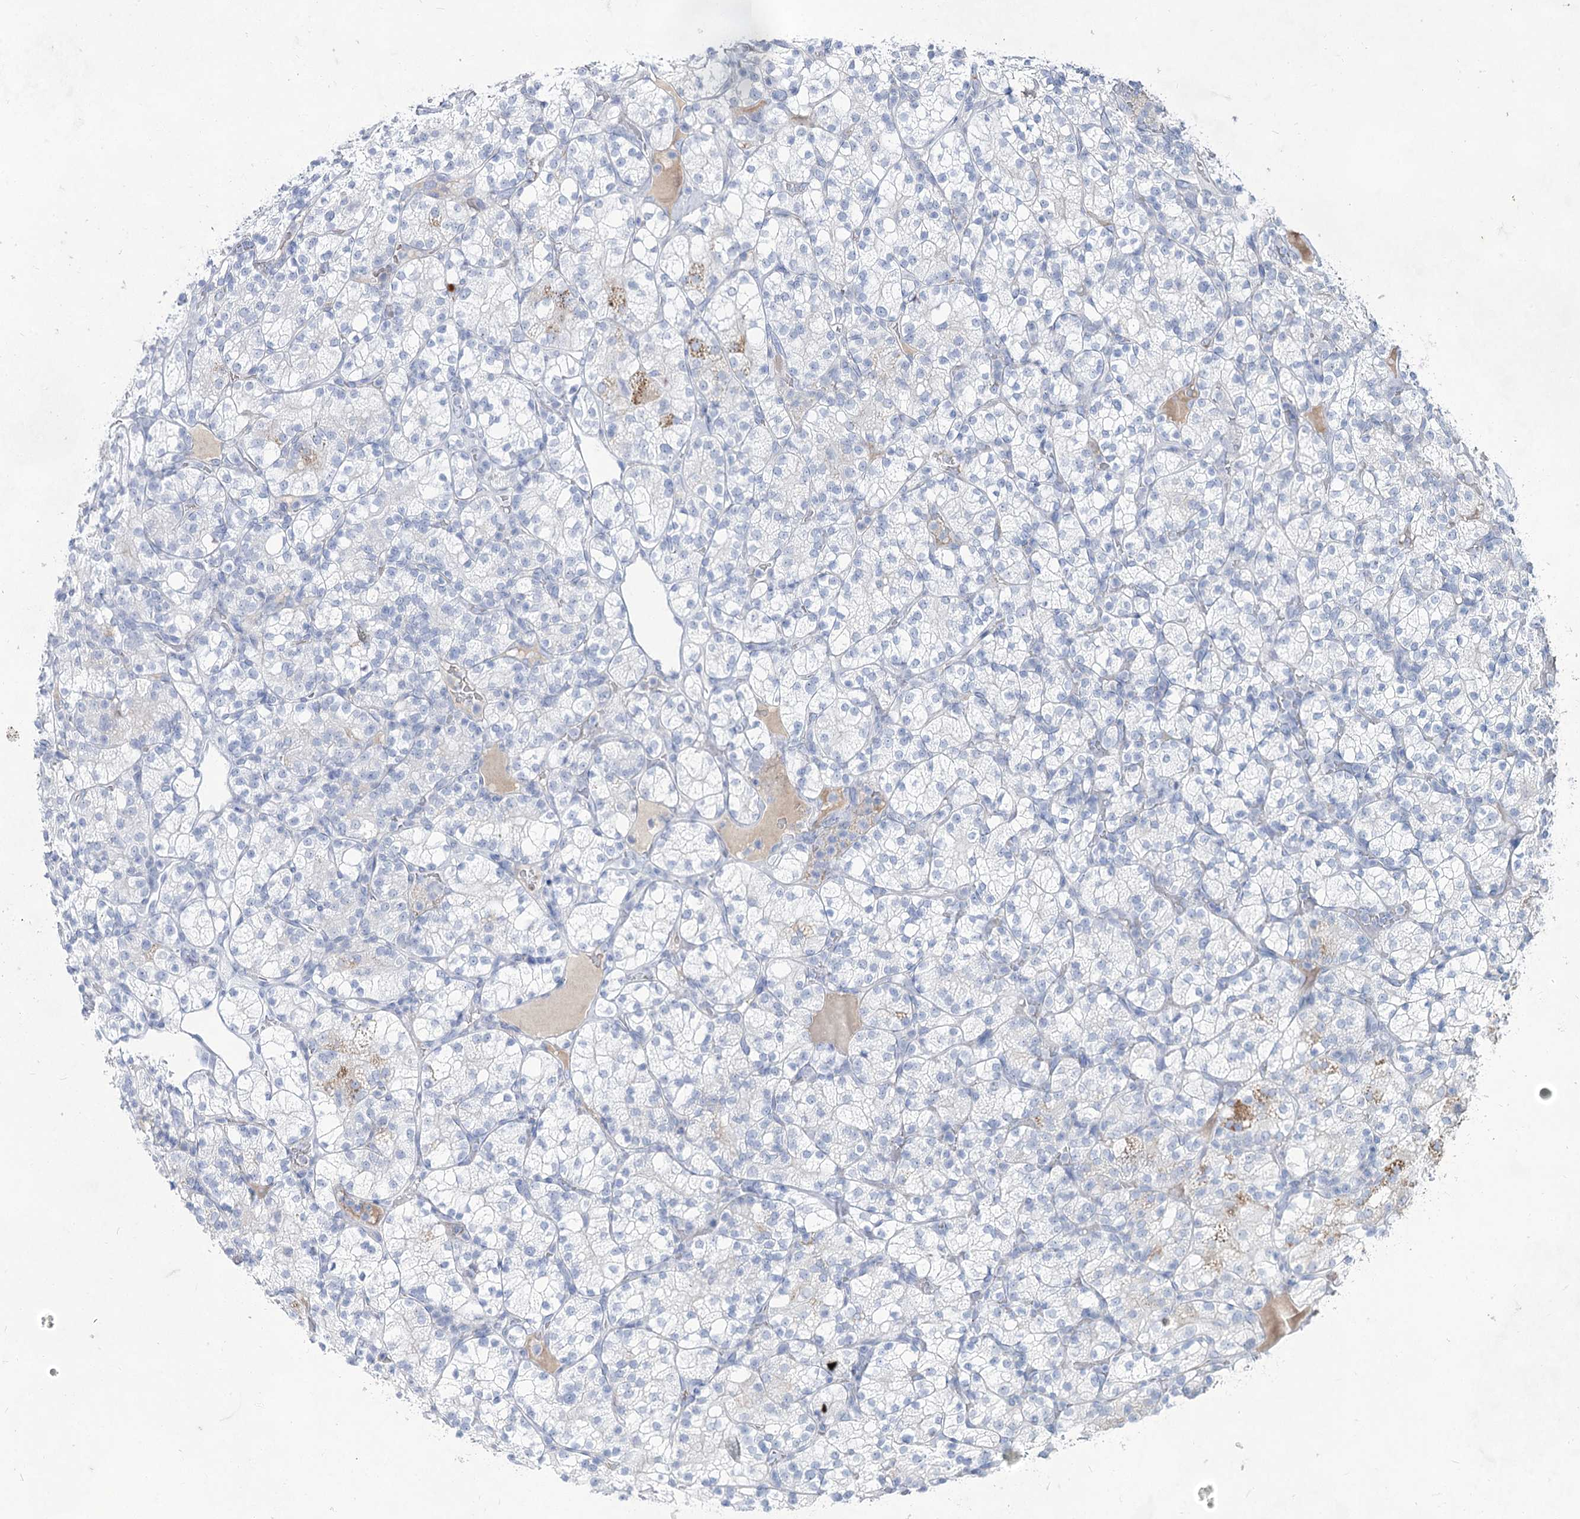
{"staining": {"intensity": "negative", "quantity": "none", "location": "none"}, "tissue": "renal cancer", "cell_type": "Tumor cells", "image_type": "cancer", "snomed": [{"axis": "morphology", "description": "Adenocarcinoma, NOS"}, {"axis": "topography", "description": "Kidney"}], "caption": "Immunohistochemical staining of human renal cancer exhibits no significant expression in tumor cells. The staining was performed using DAB (3,3'-diaminobenzidine) to visualize the protein expression in brown, while the nuclei were stained in blue with hematoxylin (Magnification: 20x).", "gene": "ACRV1", "patient": {"sex": "male", "age": 77}}